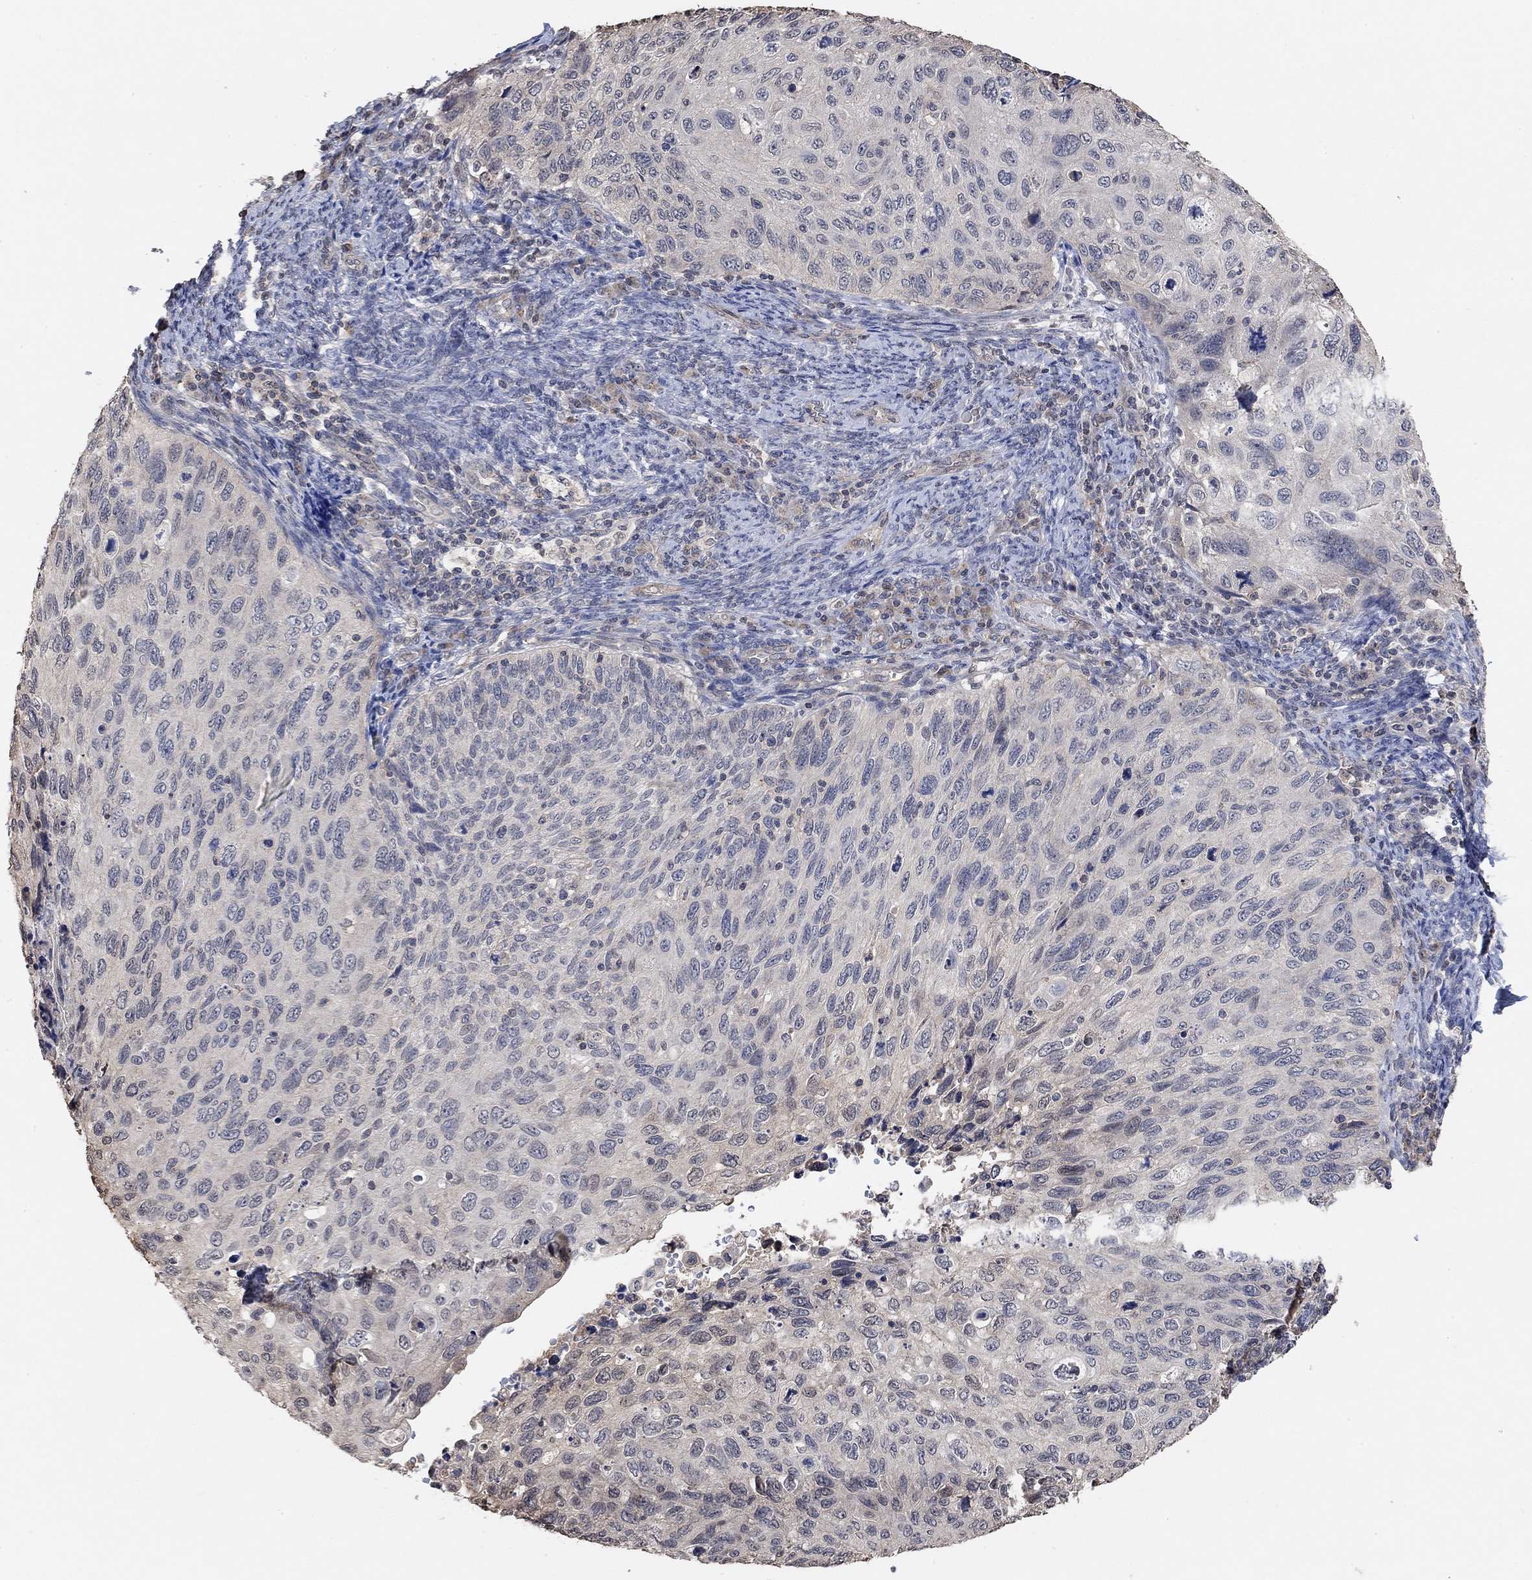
{"staining": {"intensity": "negative", "quantity": "none", "location": "none"}, "tissue": "cervical cancer", "cell_type": "Tumor cells", "image_type": "cancer", "snomed": [{"axis": "morphology", "description": "Squamous cell carcinoma, NOS"}, {"axis": "topography", "description": "Cervix"}], "caption": "DAB immunohistochemical staining of cervical cancer (squamous cell carcinoma) exhibits no significant expression in tumor cells.", "gene": "UNC5B", "patient": {"sex": "female", "age": 70}}